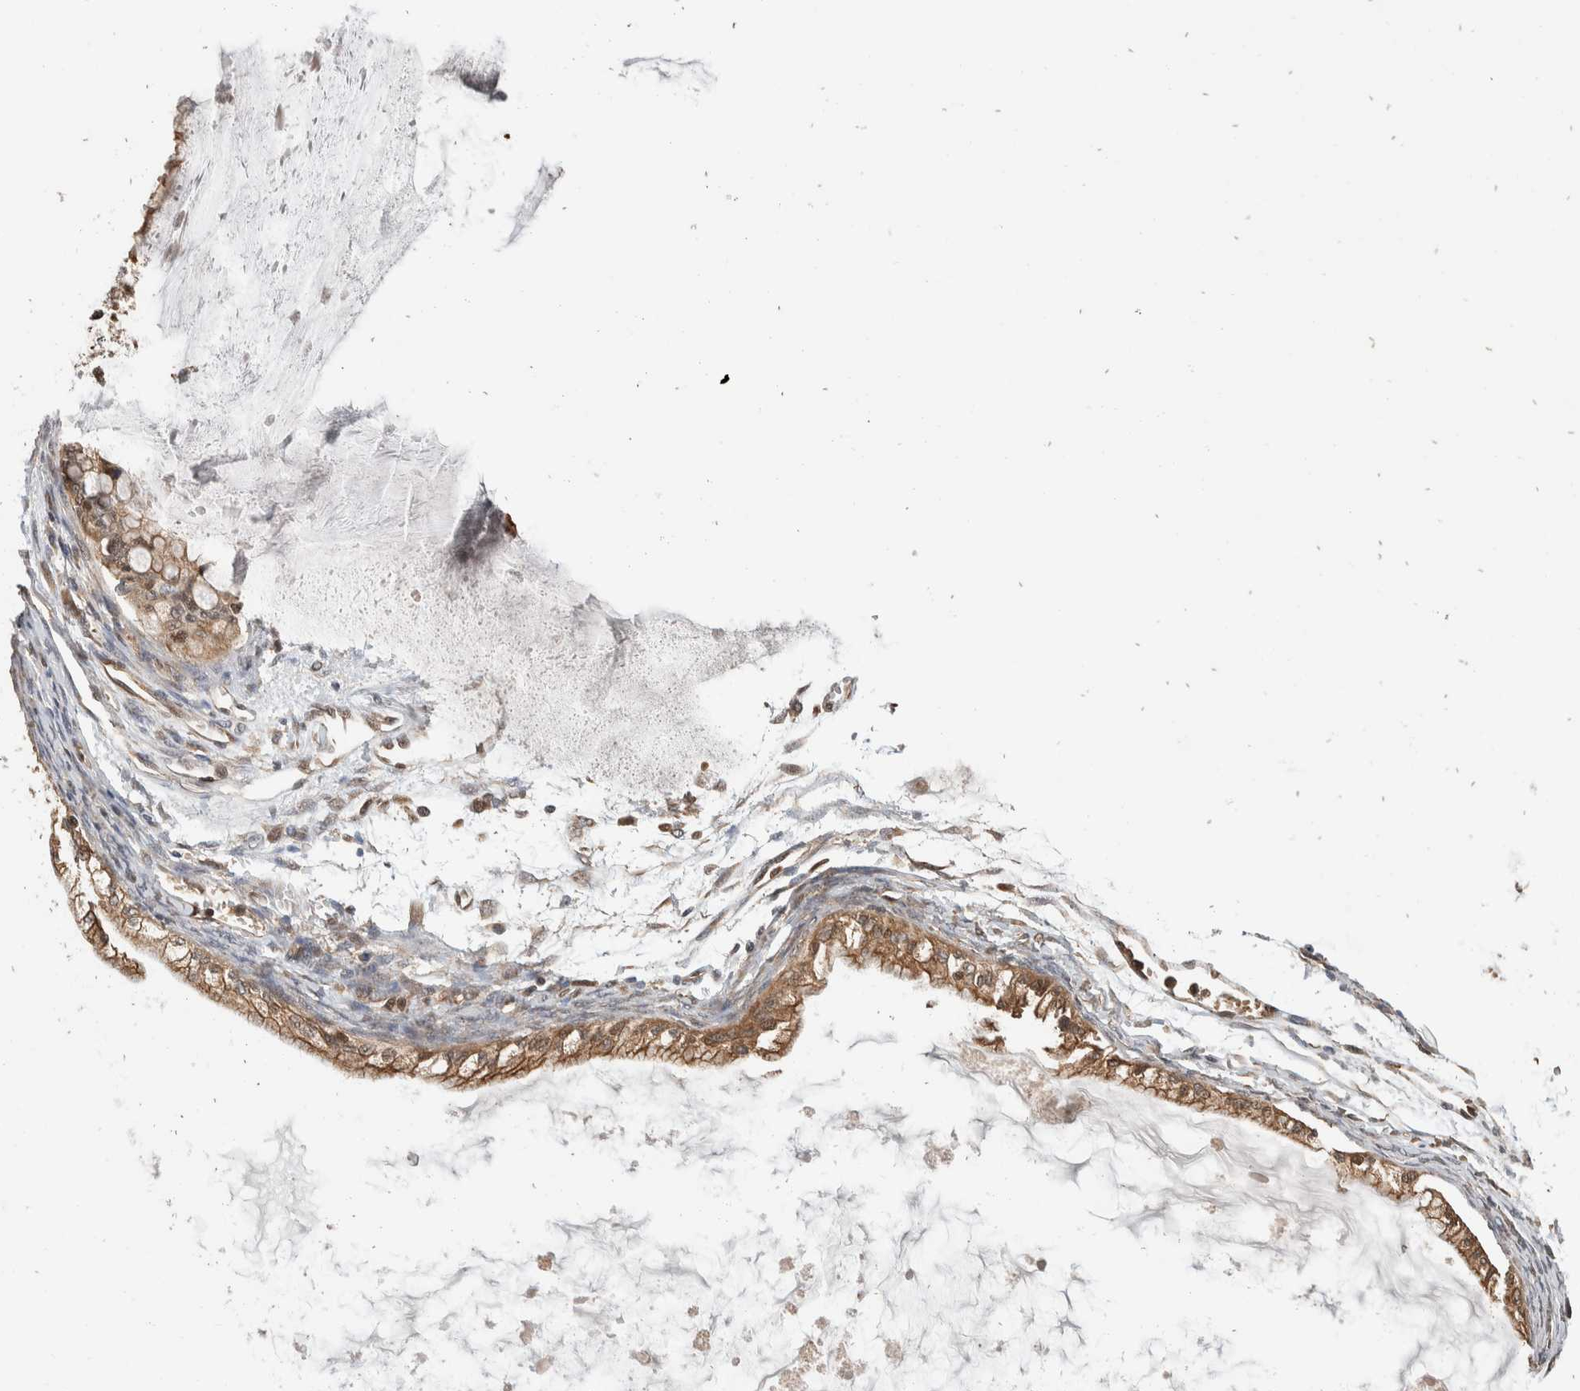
{"staining": {"intensity": "moderate", "quantity": ">75%", "location": "cytoplasmic/membranous,nuclear"}, "tissue": "ovarian cancer", "cell_type": "Tumor cells", "image_type": "cancer", "snomed": [{"axis": "morphology", "description": "Cystadenocarcinoma, mucinous, NOS"}, {"axis": "topography", "description": "Ovary"}], "caption": "Ovarian cancer was stained to show a protein in brown. There is medium levels of moderate cytoplasmic/membranous and nuclear staining in approximately >75% of tumor cells.", "gene": "ABHD11", "patient": {"sex": "female", "age": 57}}